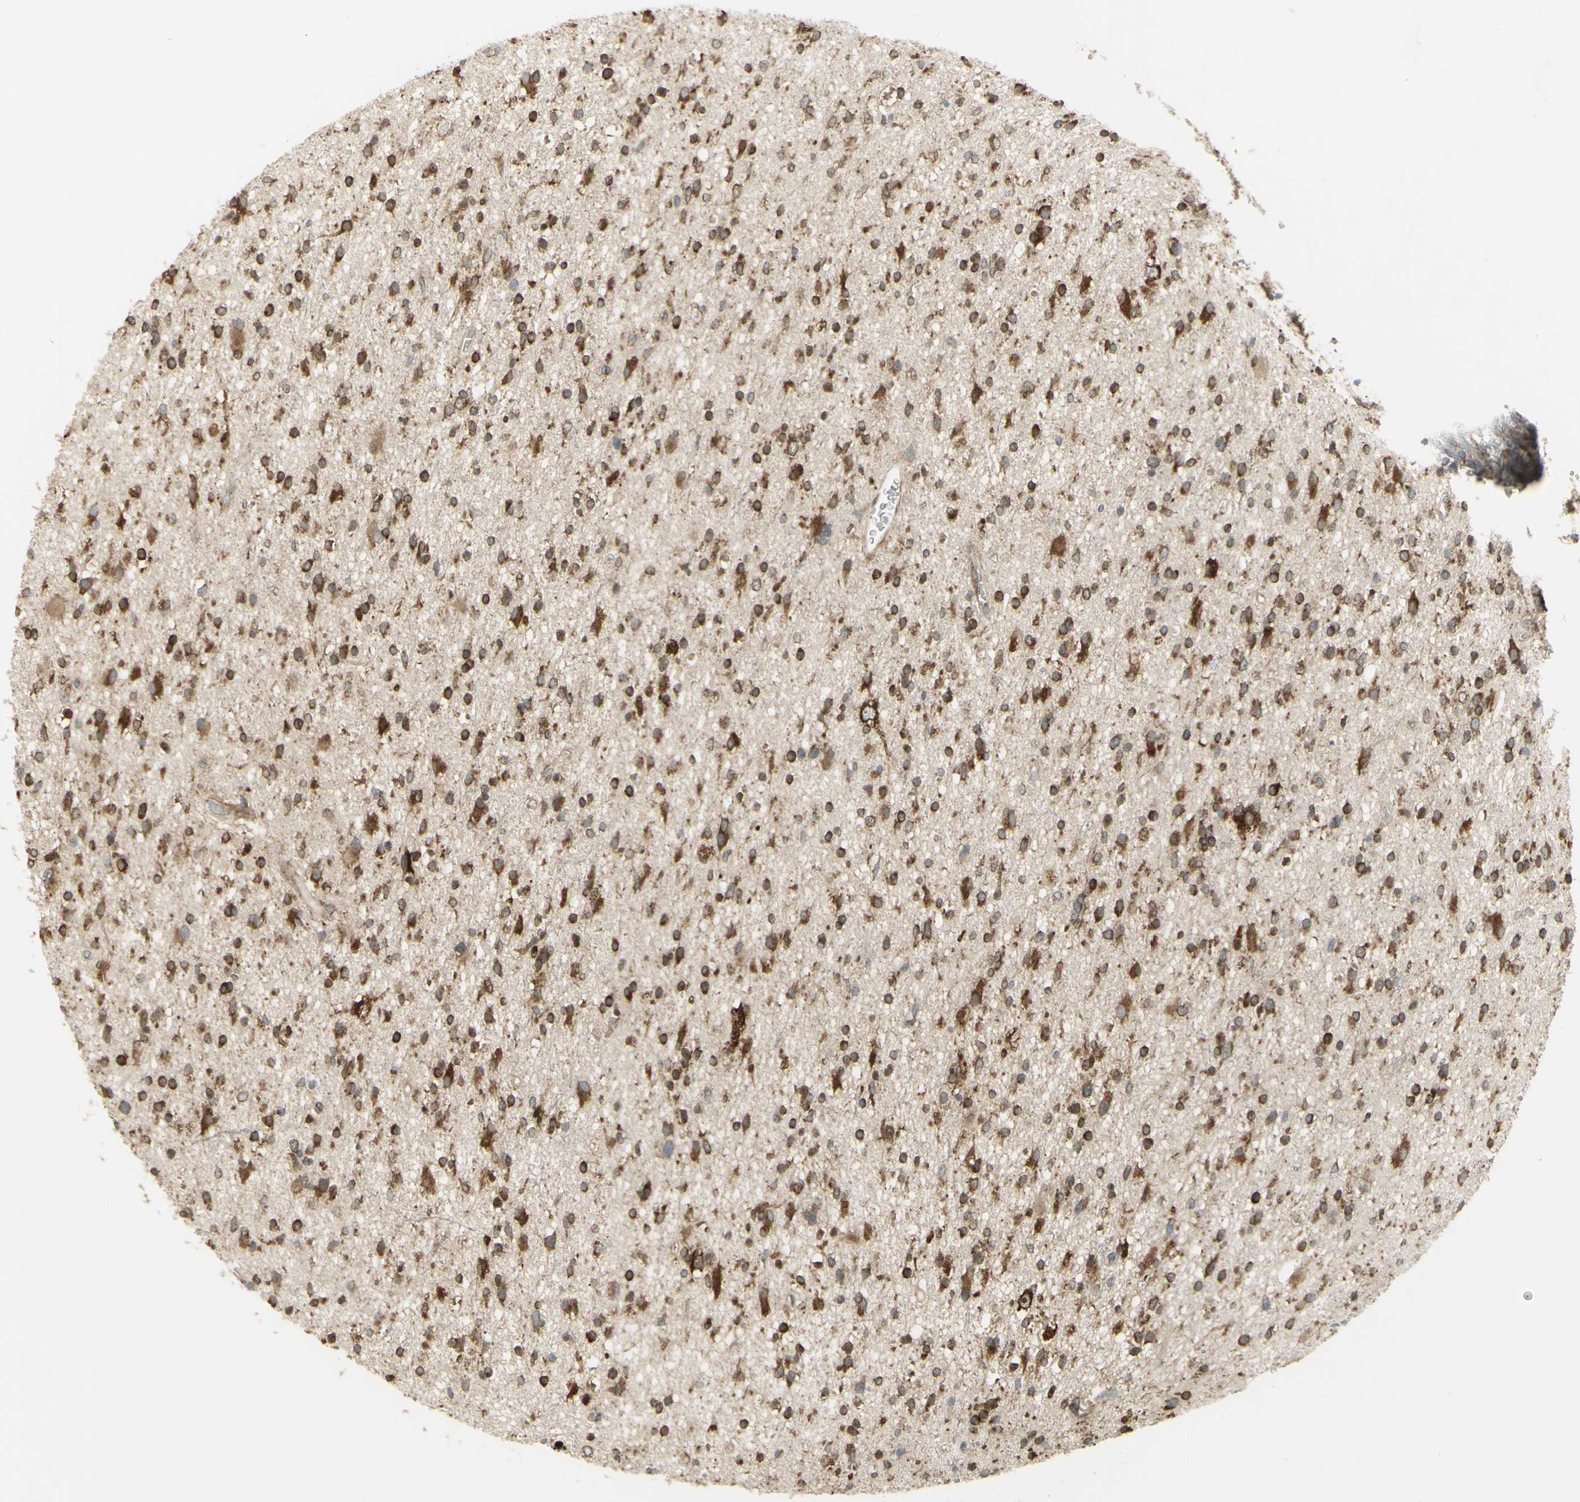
{"staining": {"intensity": "strong", "quantity": ">75%", "location": "cytoplasmic/membranous"}, "tissue": "glioma", "cell_type": "Tumor cells", "image_type": "cancer", "snomed": [{"axis": "morphology", "description": "Glioma, malignant, High grade"}, {"axis": "topography", "description": "Brain"}], "caption": "Strong cytoplasmic/membranous protein positivity is appreciated in approximately >75% of tumor cells in glioma.", "gene": "FKBP3", "patient": {"sex": "male", "age": 33}}